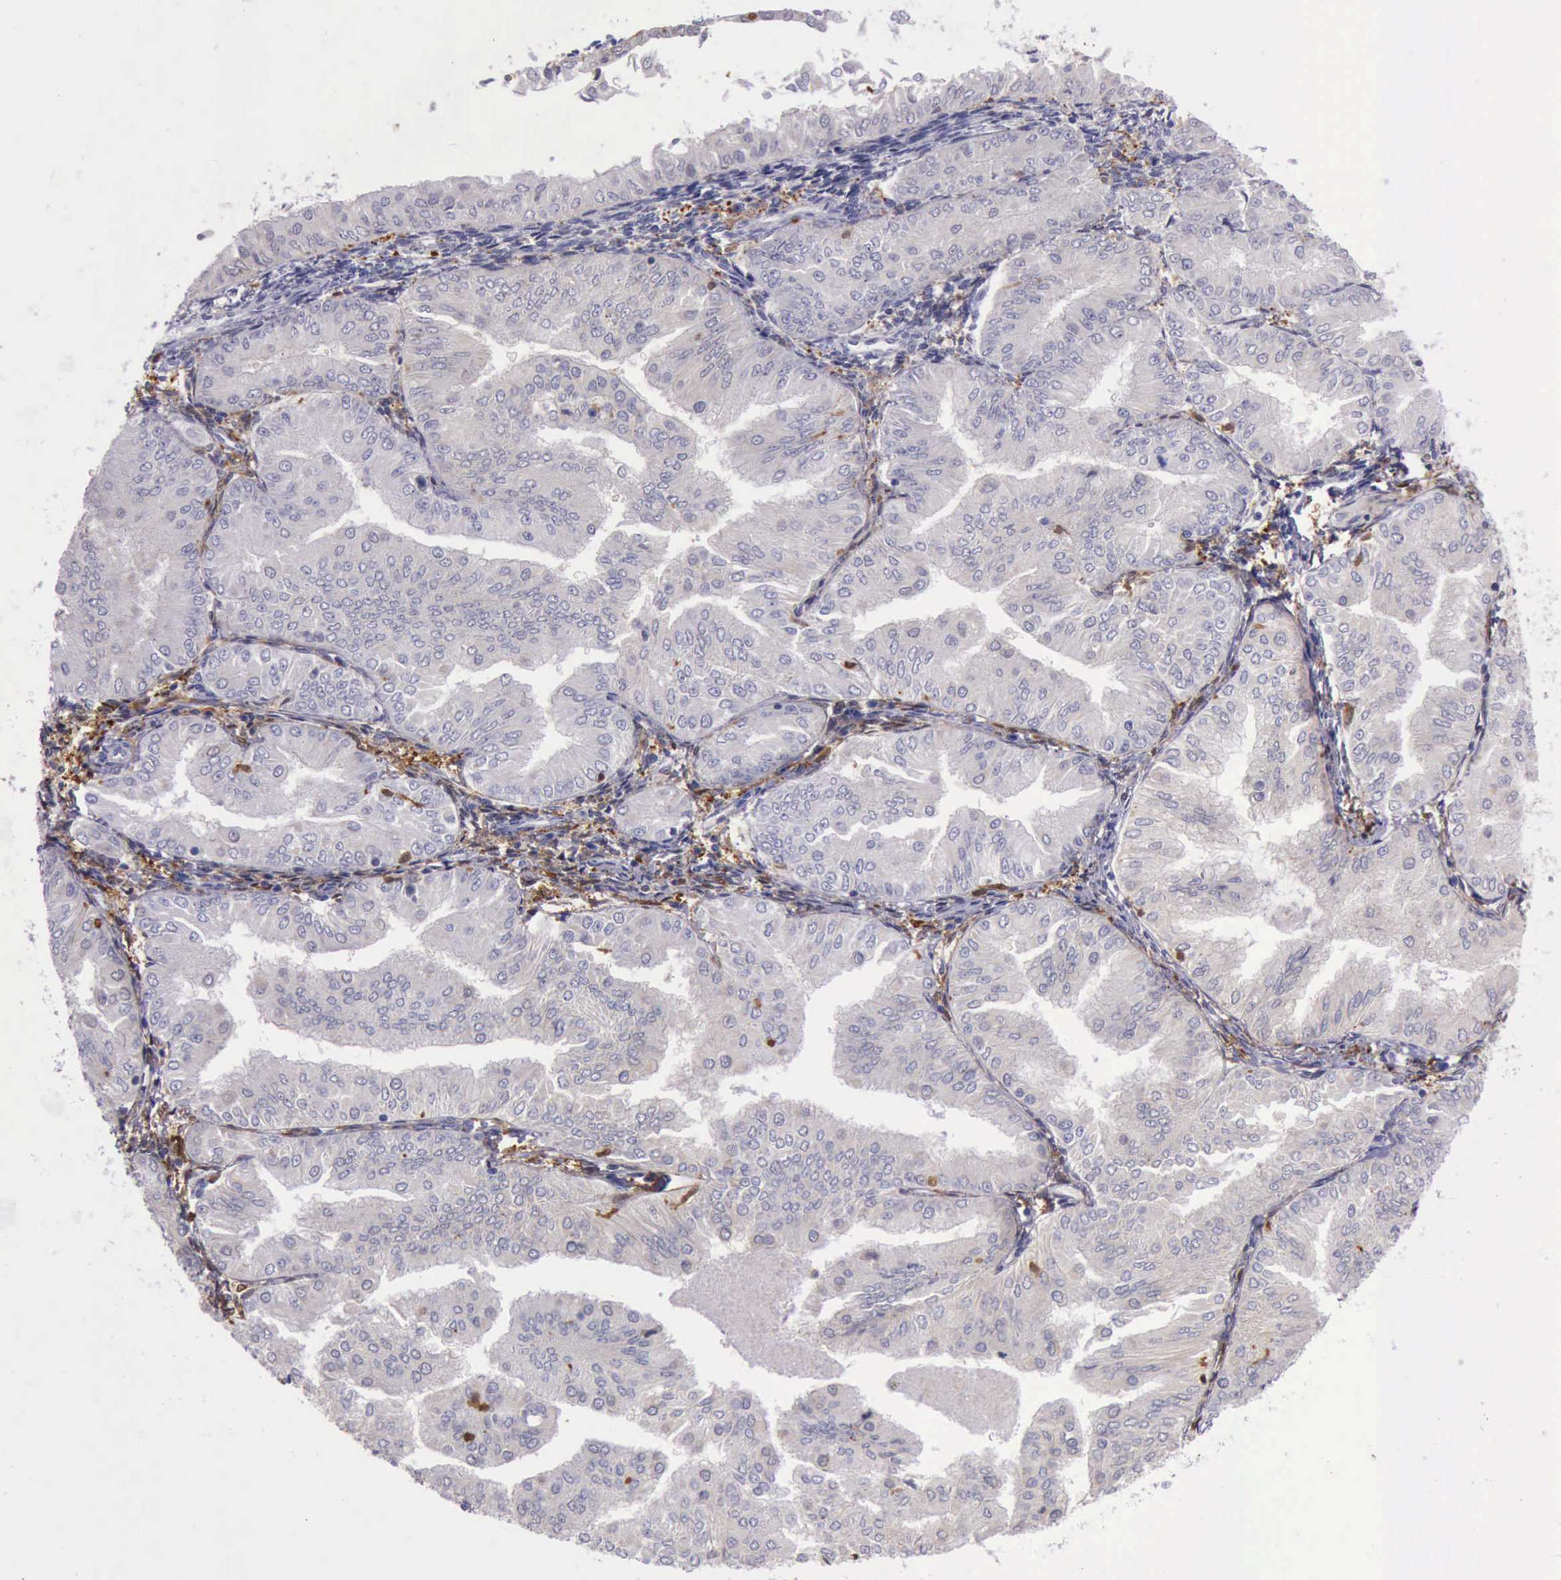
{"staining": {"intensity": "negative", "quantity": "none", "location": "none"}, "tissue": "endometrial cancer", "cell_type": "Tumor cells", "image_type": "cancer", "snomed": [{"axis": "morphology", "description": "Adenocarcinoma, NOS"}, {"axis": "topography", "description": "Endometrium"}], "caption": "Endometrial cancer stained for a protein using immunohistochemistry (IHC) shows no expression tumor cells.", "gene": "TYMP", "patient": {"sex": "female", "age": 53}}